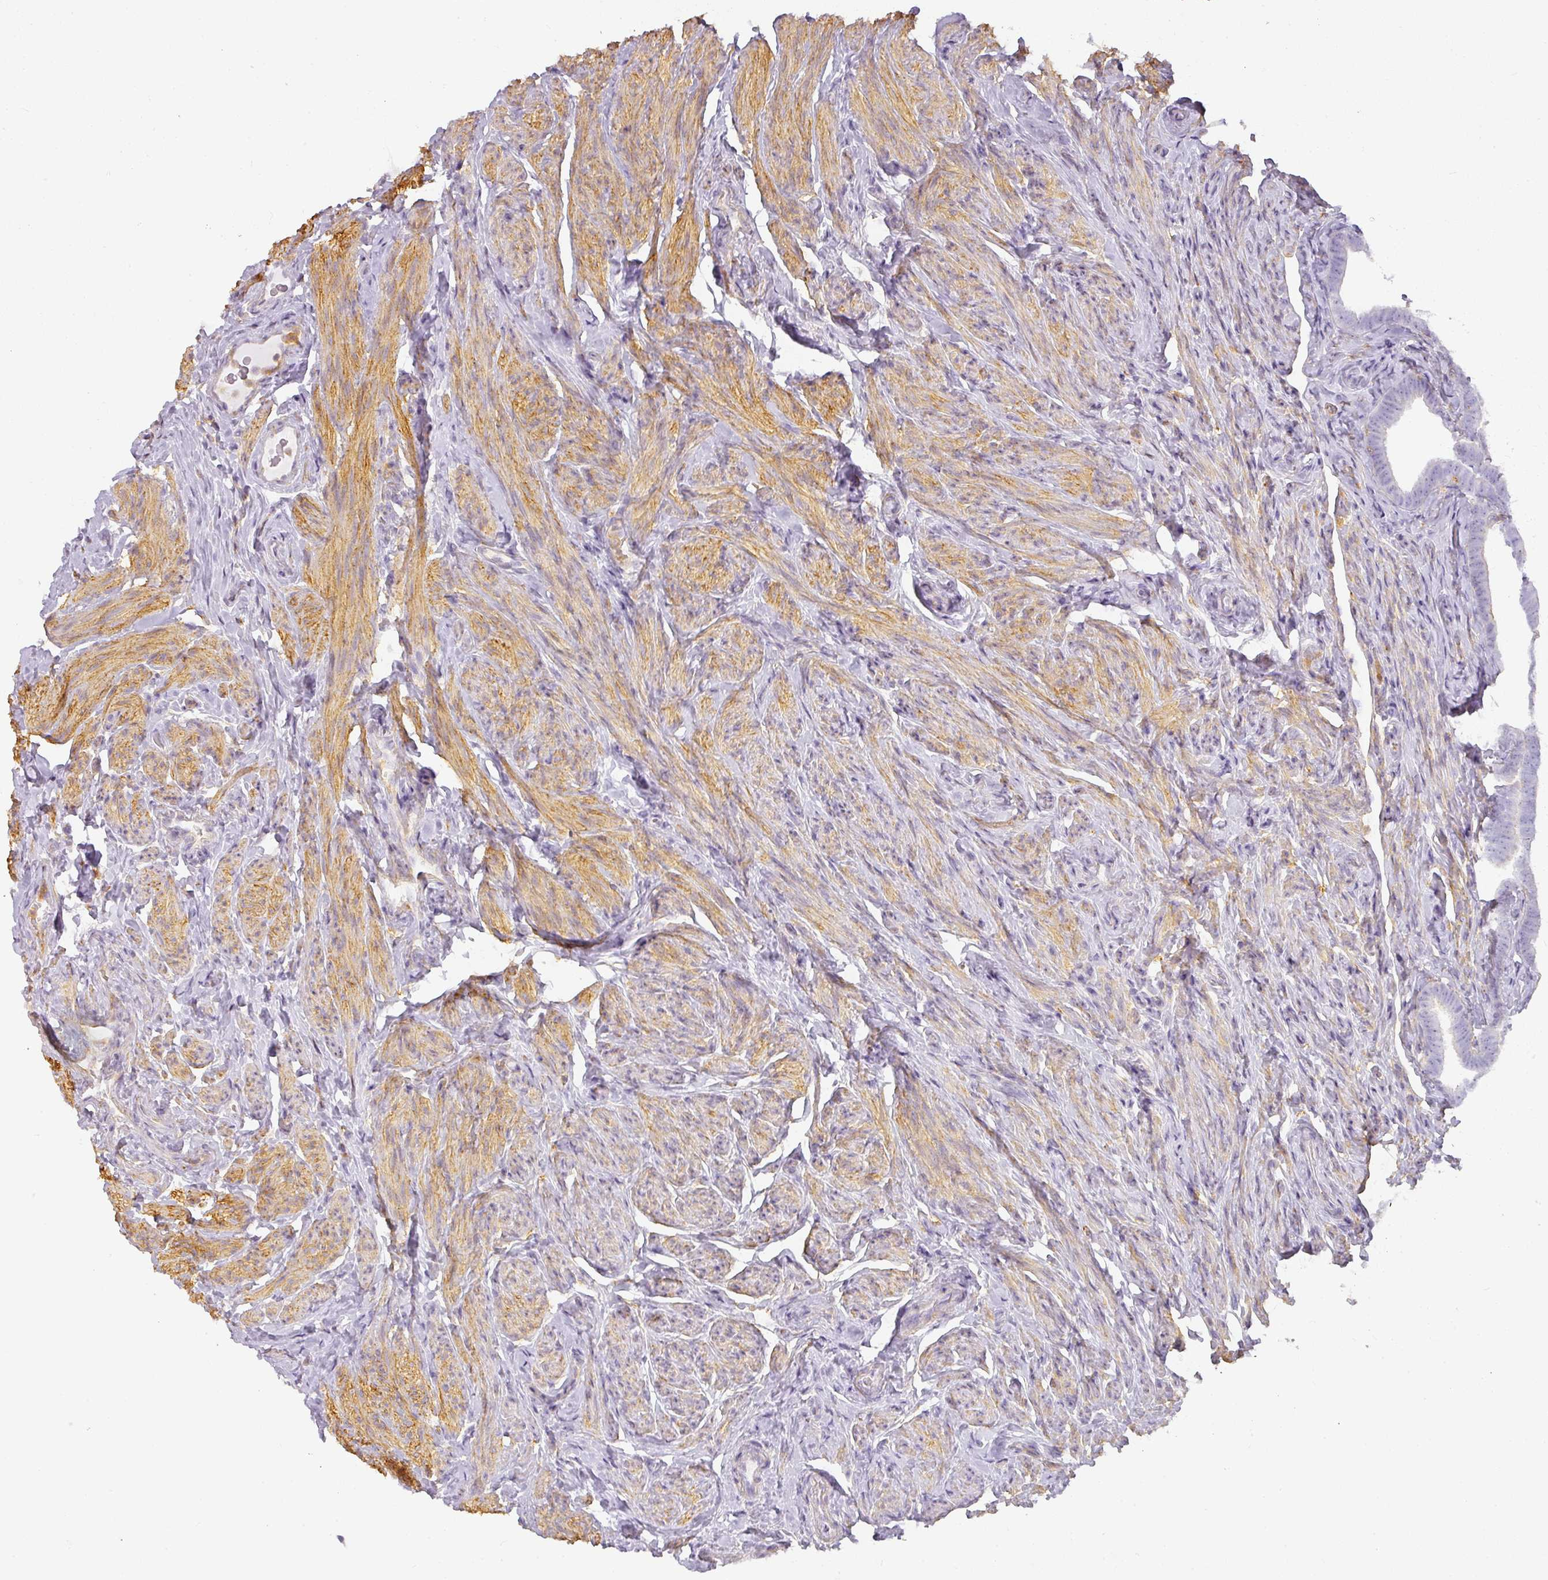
{"staining": {"intensity": "negative", "quantity": "none", "location": "none"}, "tissue": "fallopian tube", "cell_type": "Glandular cells", "image_type": "normal", "snomed": [{"axis": "morphology", "description": "Normal tissue, NOS"}, {"axis": "topography", "description": "Fallopian tube"}], "caption": "High power microscopy photomicrograph of an immunohistochemistry micrograph of unremarkable fallopian tube, revealing no significant staining in glandular cells.", "gene": "TMEM42", "patient": {"sex": "female", "age": 69}}